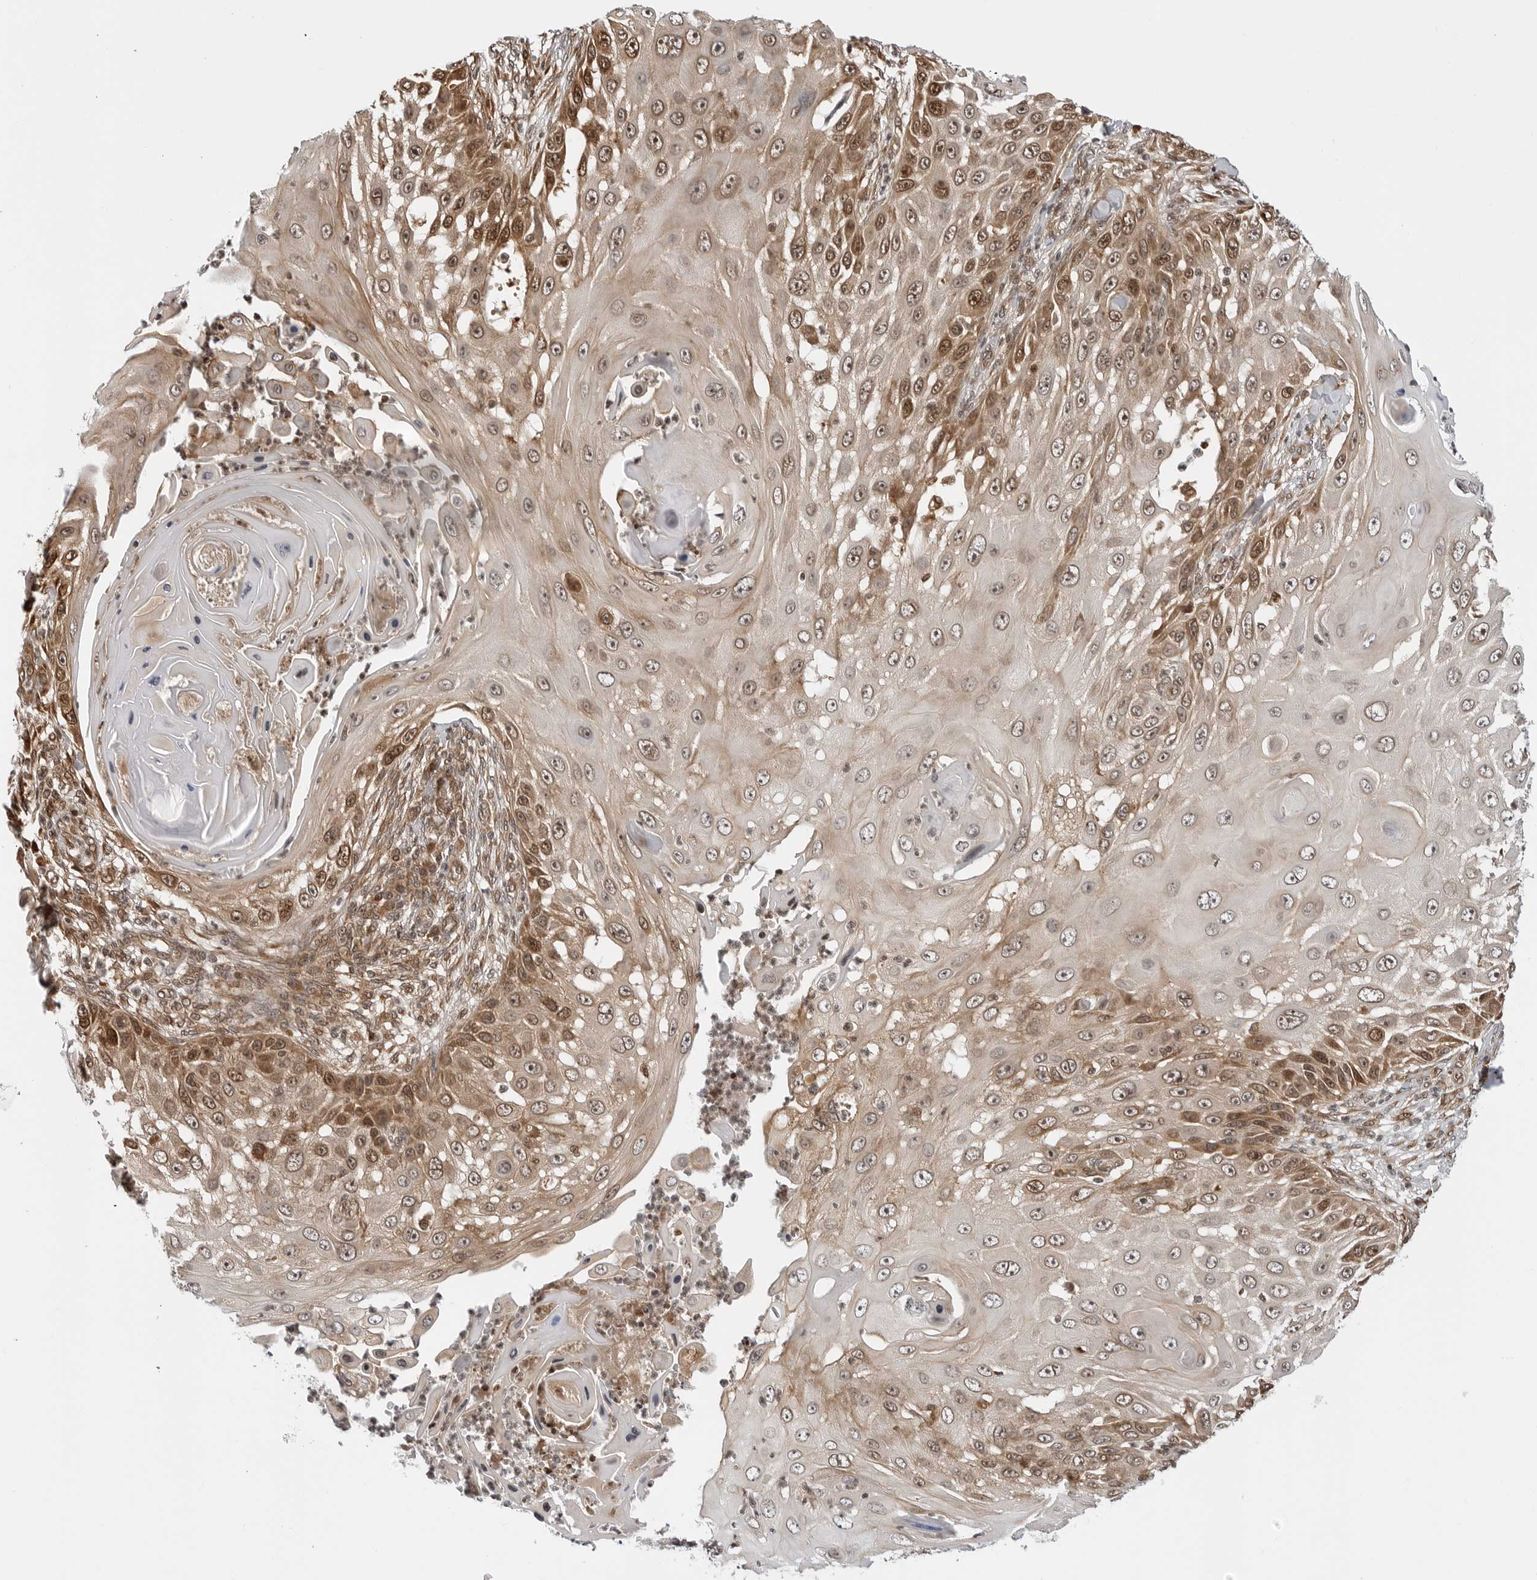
{"staining": {"intensity": "moderate", "quantity": ">75%", "location": "cytoplasmic/membranous,nuclear"}, "tissue": "skin cancer", "cell_type": "Tumor cells", "image_type": "cancer", "snomed": [{"axis": "morphology", "description": "Squamous cell carcinoma, NOS"}, {"axis": "topography", "description": "Skin"}], "caption": "There is medium levels of moderate cytoplasmic/membranous and nuclear staining in tumor cells of skin cancer (squamous cell carcinoma), as demonstrated by immunohistochemical staining (brown color).", "gene": "TIPRL", "patient": {"sex": "female", "age": 44}}